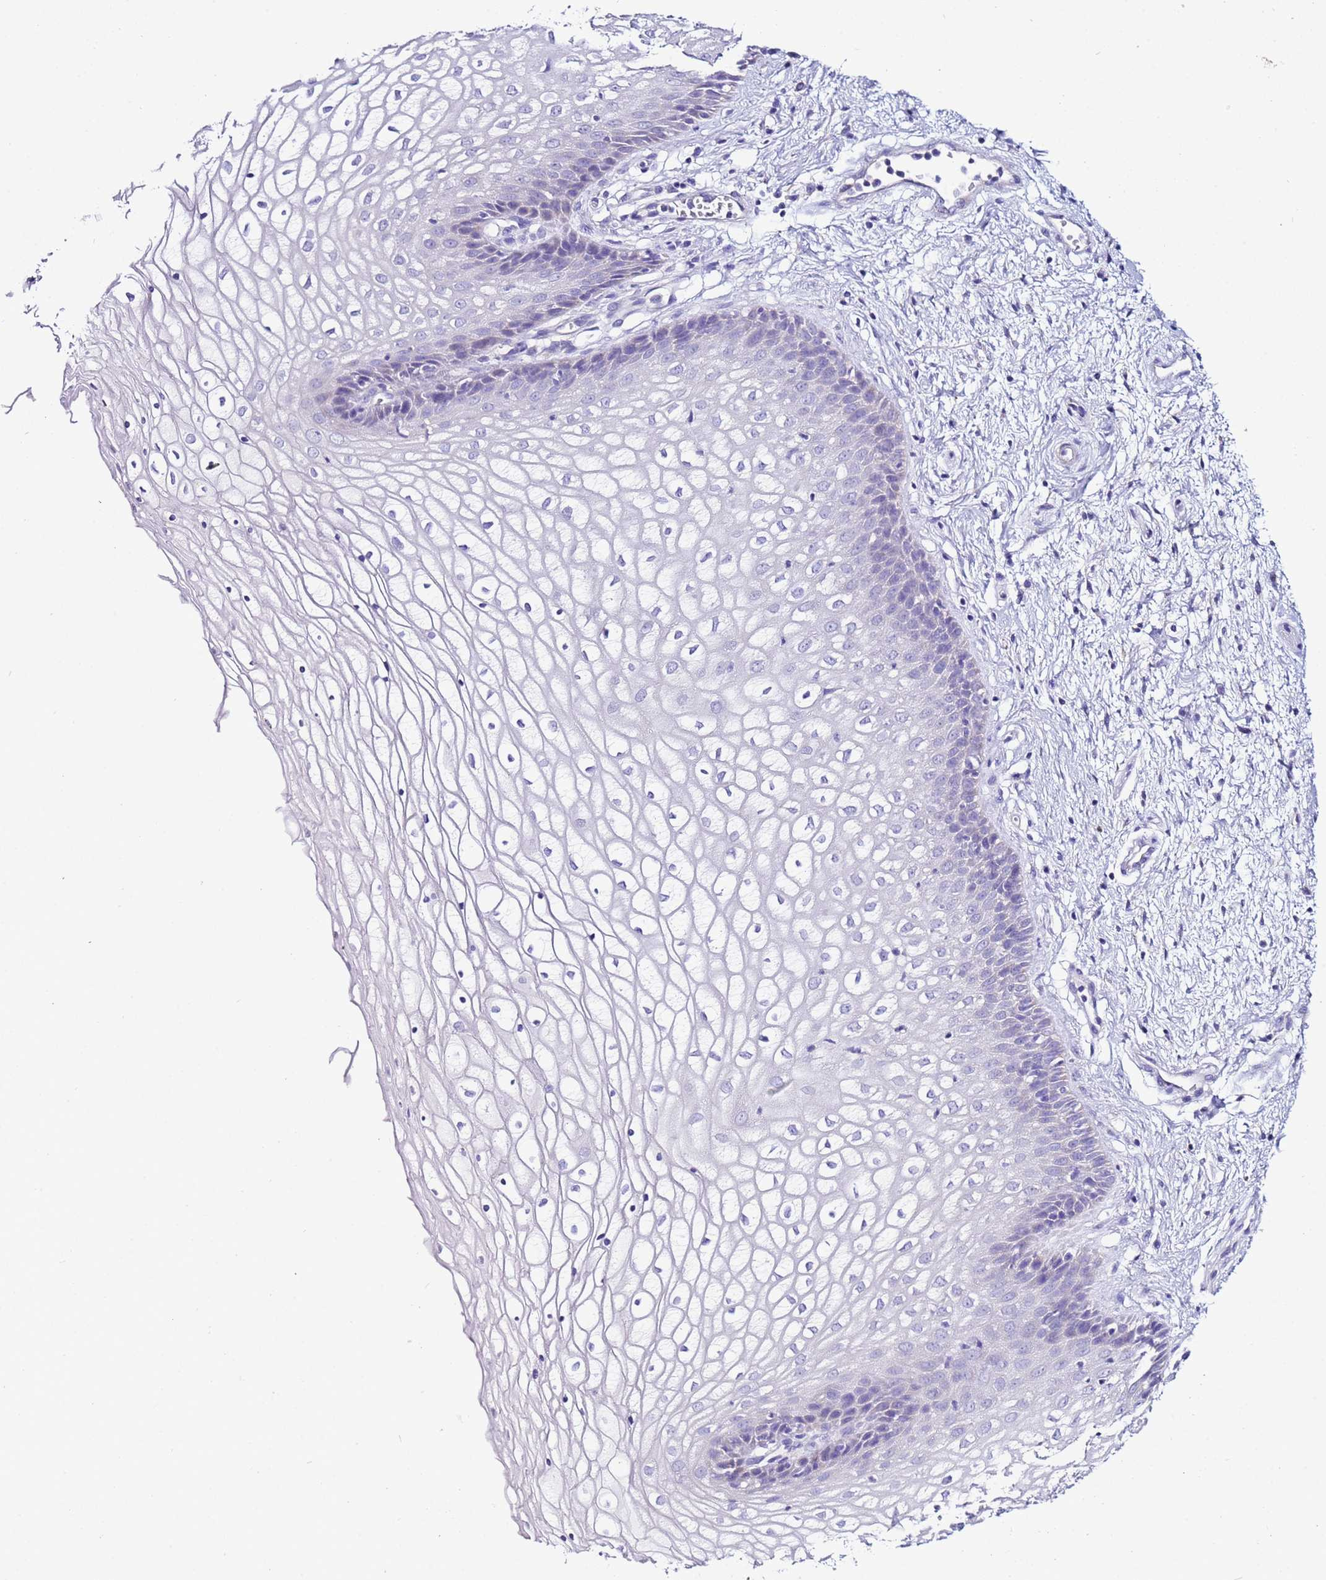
{"staining": {"intensity": "negative", "quantity": "none", "location": "none"}, "tissue": "vagina", "cell_type": "Squamous epithelial cells", "image_type": "normal", "snomed": [{"axis": "morphology", "description": "Normal tissue, NOS"}, {"axis": "topography", "description": "Vagina"}], "caption": "Immunohistochemistry histopathology image of normal human vagina stained for a protein (brown), which displays no staining in squamous epithelial cells.", "gene": "MYBPC3", "patient": {"sex": "female", "age": 34}}